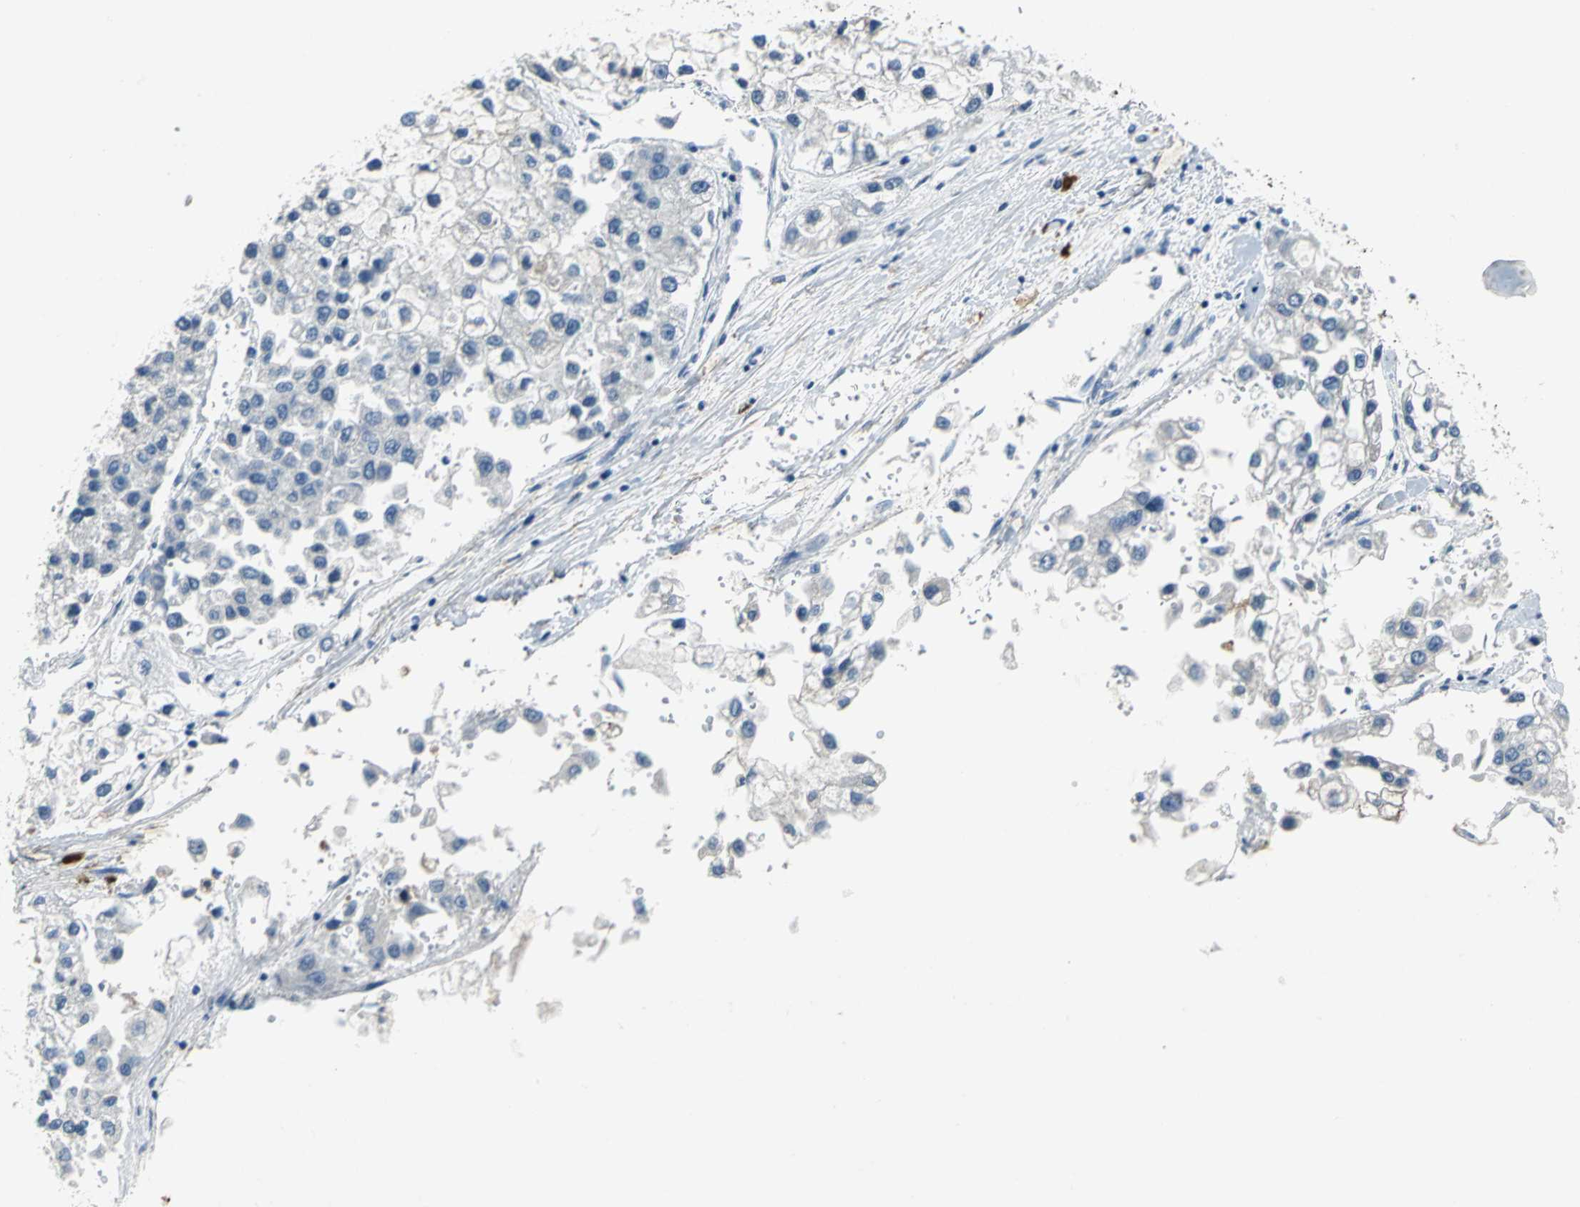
{"staining": {"intensity": "negative", "quantity": "none", "location": "none"}, "tissue": "liver cancer", "cell_type": "Tumor cells", "image_type": "cancer", "snomed": [{"axis": "morphology", "description": "Carcinoma, Hepatocellular, NOS"}, {"axis": "topography", "description": "Liver"}], "caption": "Tumor cells show no significant staining in liver cancer. Brightfield microscopy of IHC stained with DAB (brown) and hematoxylin (blue), captured at high magnification.", "gene": "PTGDS", "patient": {"sex": "female", "age": 66}}